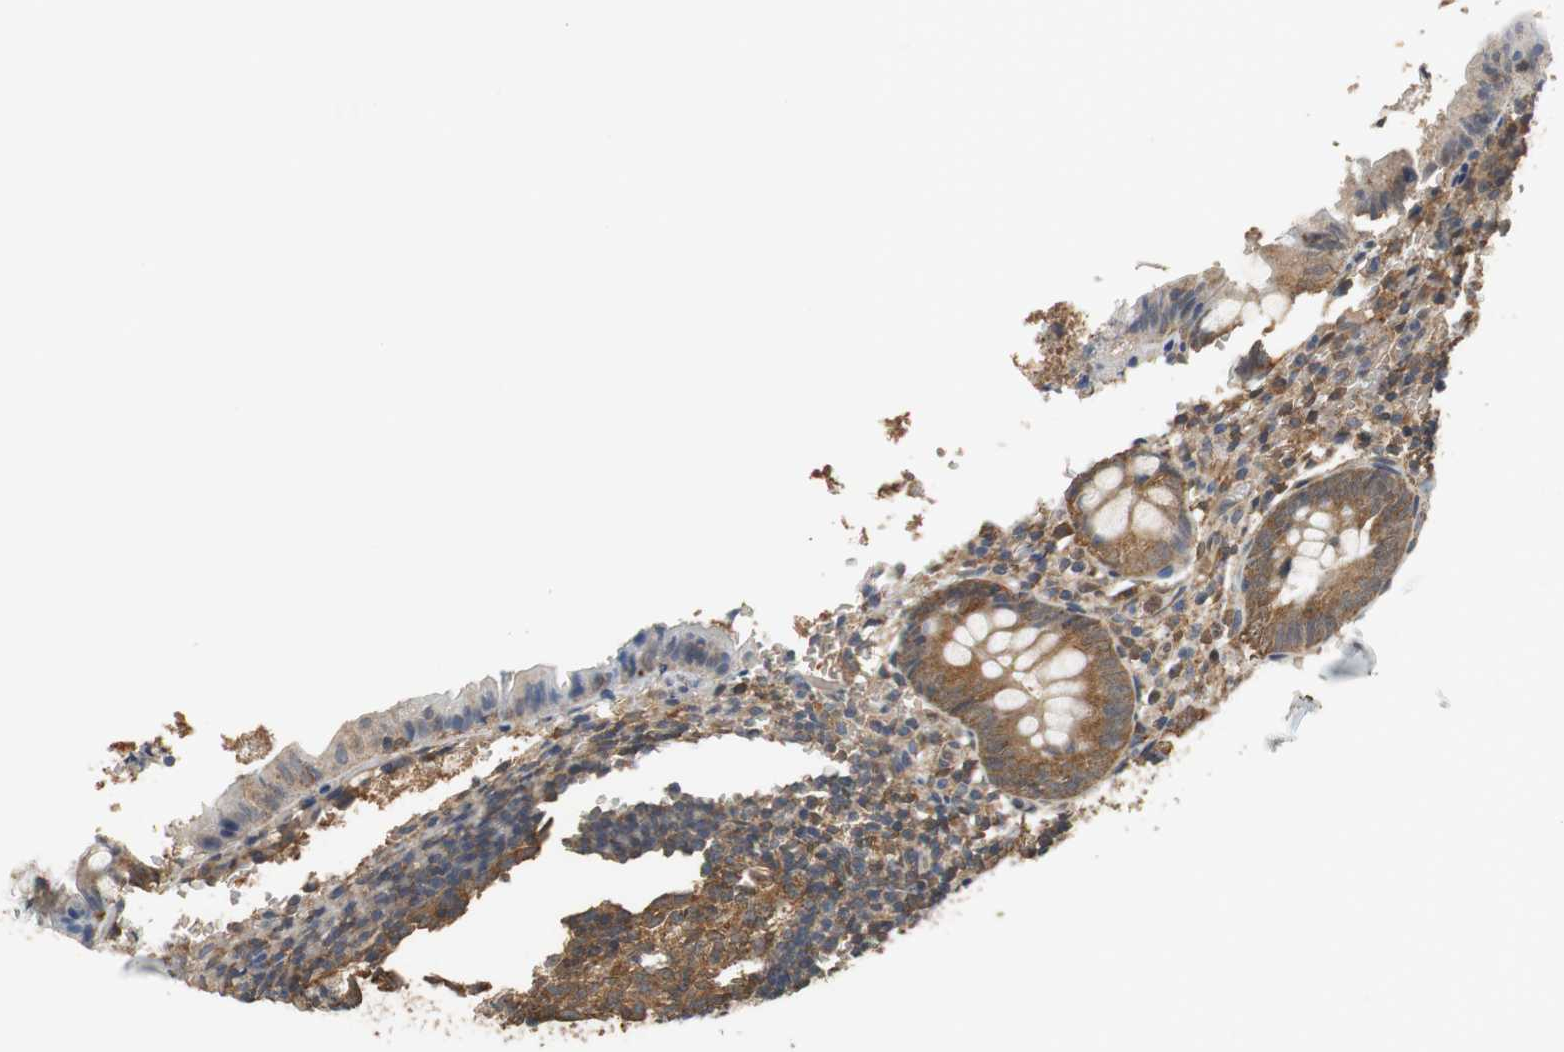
{"staining": {"intensity": "moderate", "quantity": ">75%", "location": "cytoplasmic/membranous"}, "tissue": "appendix", "cell_type": "Glandular cells", "image_type": "normal", "snomed": [{"axis": "morphology", "description": "Normal tissue, NOS"}, {"axis": "topography", "description": "Appendix"}], "caption": "Immunohistochemistry (DAB) staining of unremarkable appendix reveals moderate cytoplasmic/membranous protein expression in approximately >75% of glandular cells. (IHC, brightfield microscopy, high magnification).", "gene": "UBQLN2", "patient": {"sex": "female", "age": 10}}